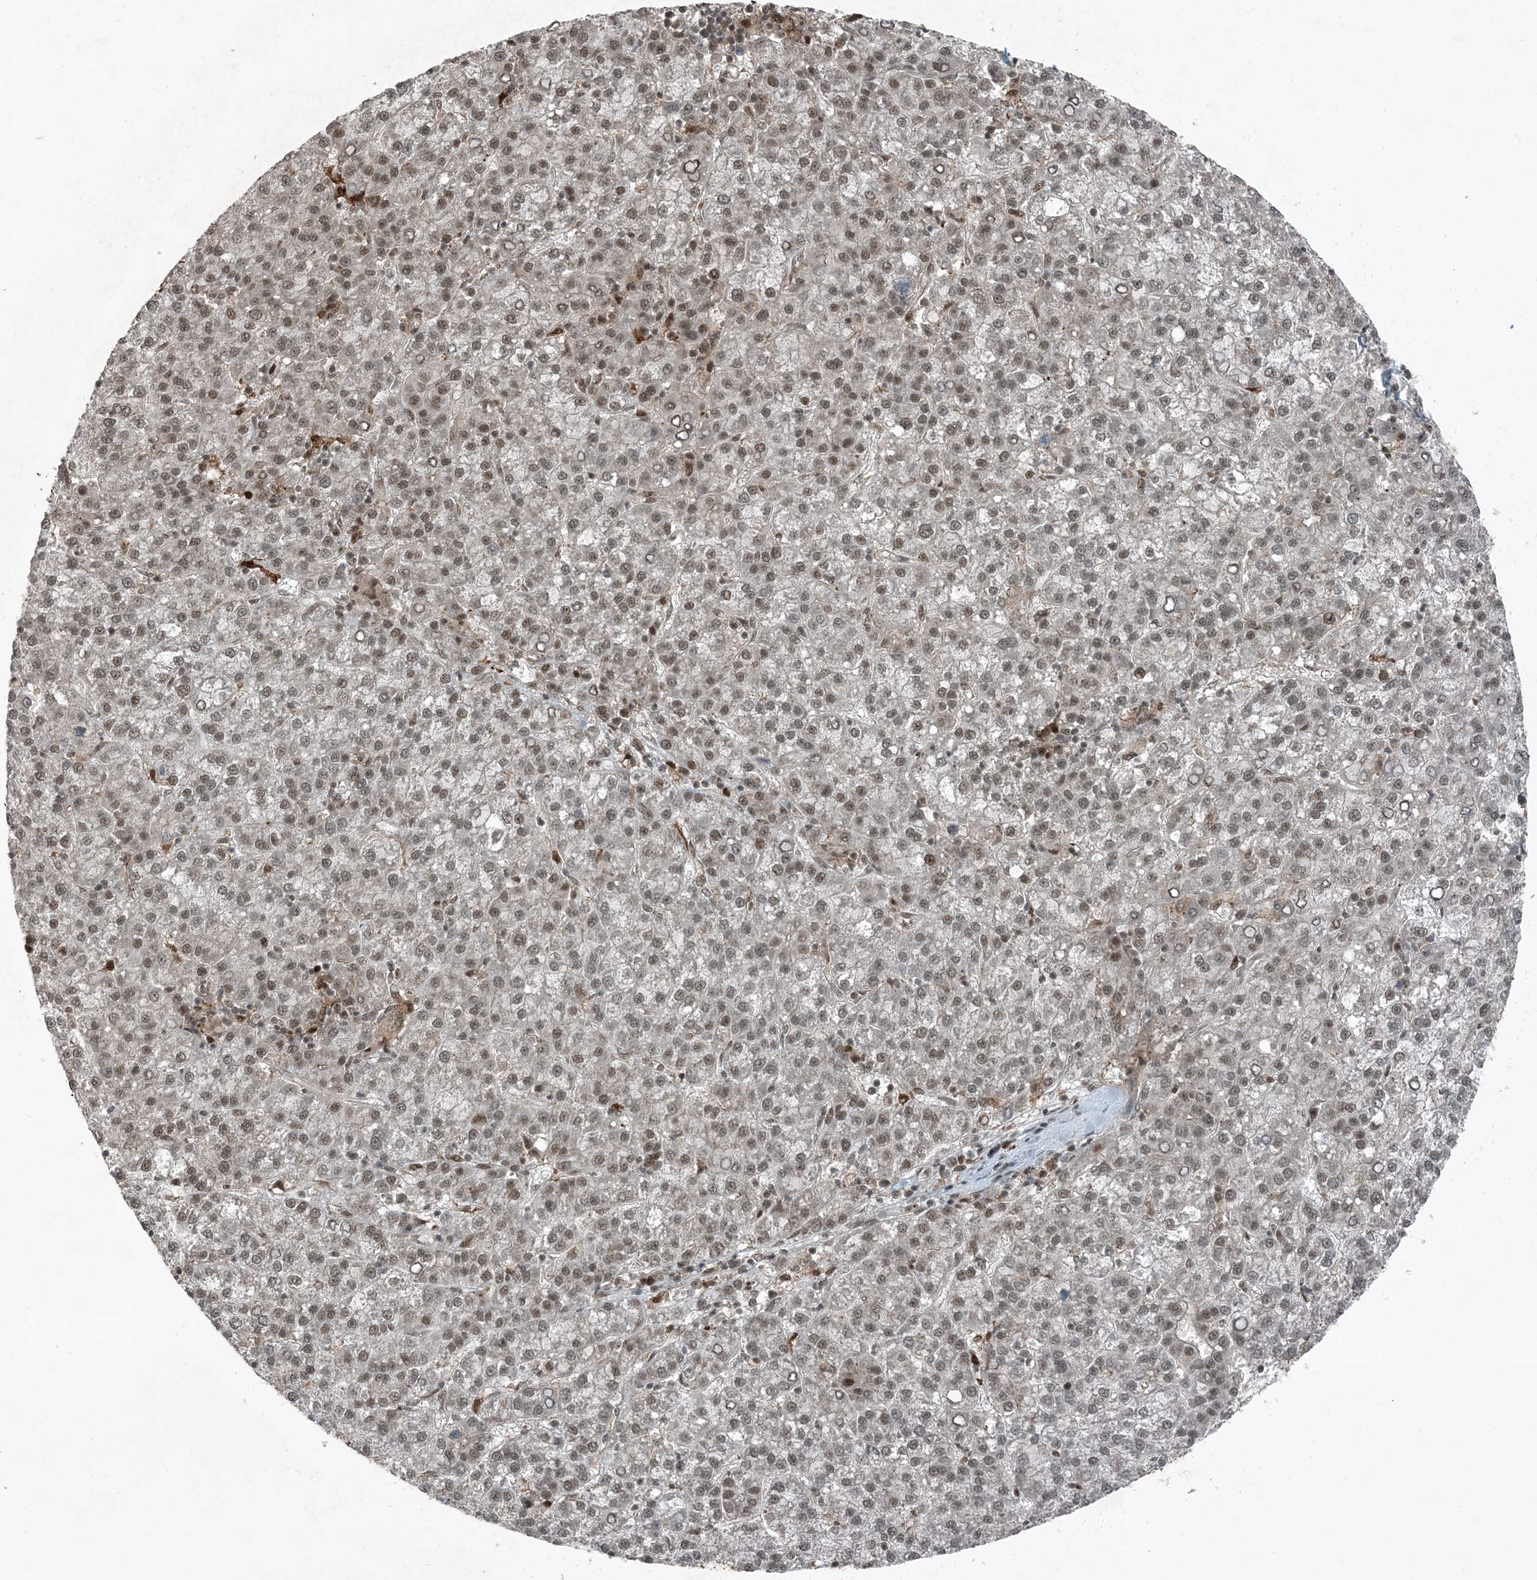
{"staining": {"intensity": "moderate", "quantity": ">75%", "location": "nuclear"}, "tissue": "liver cancer", "cell_type": "Tumor cells", "image_type": "cancer", "snomed": [{"axis": "morphology", "description": "Carcinoma, Hepatocellular, NOS"}, {"axis": "topography", "description": "Liver"}], "caption": "This histopathology image displays liver cancer stained with IHC to label a protein in brown. The nuclear of tumor cells show moderate positivity for the protein. Nuclei are counter-stained blue.", "gene": "TRAPPC12", "patient": {"sex": "female", "age": 58}}